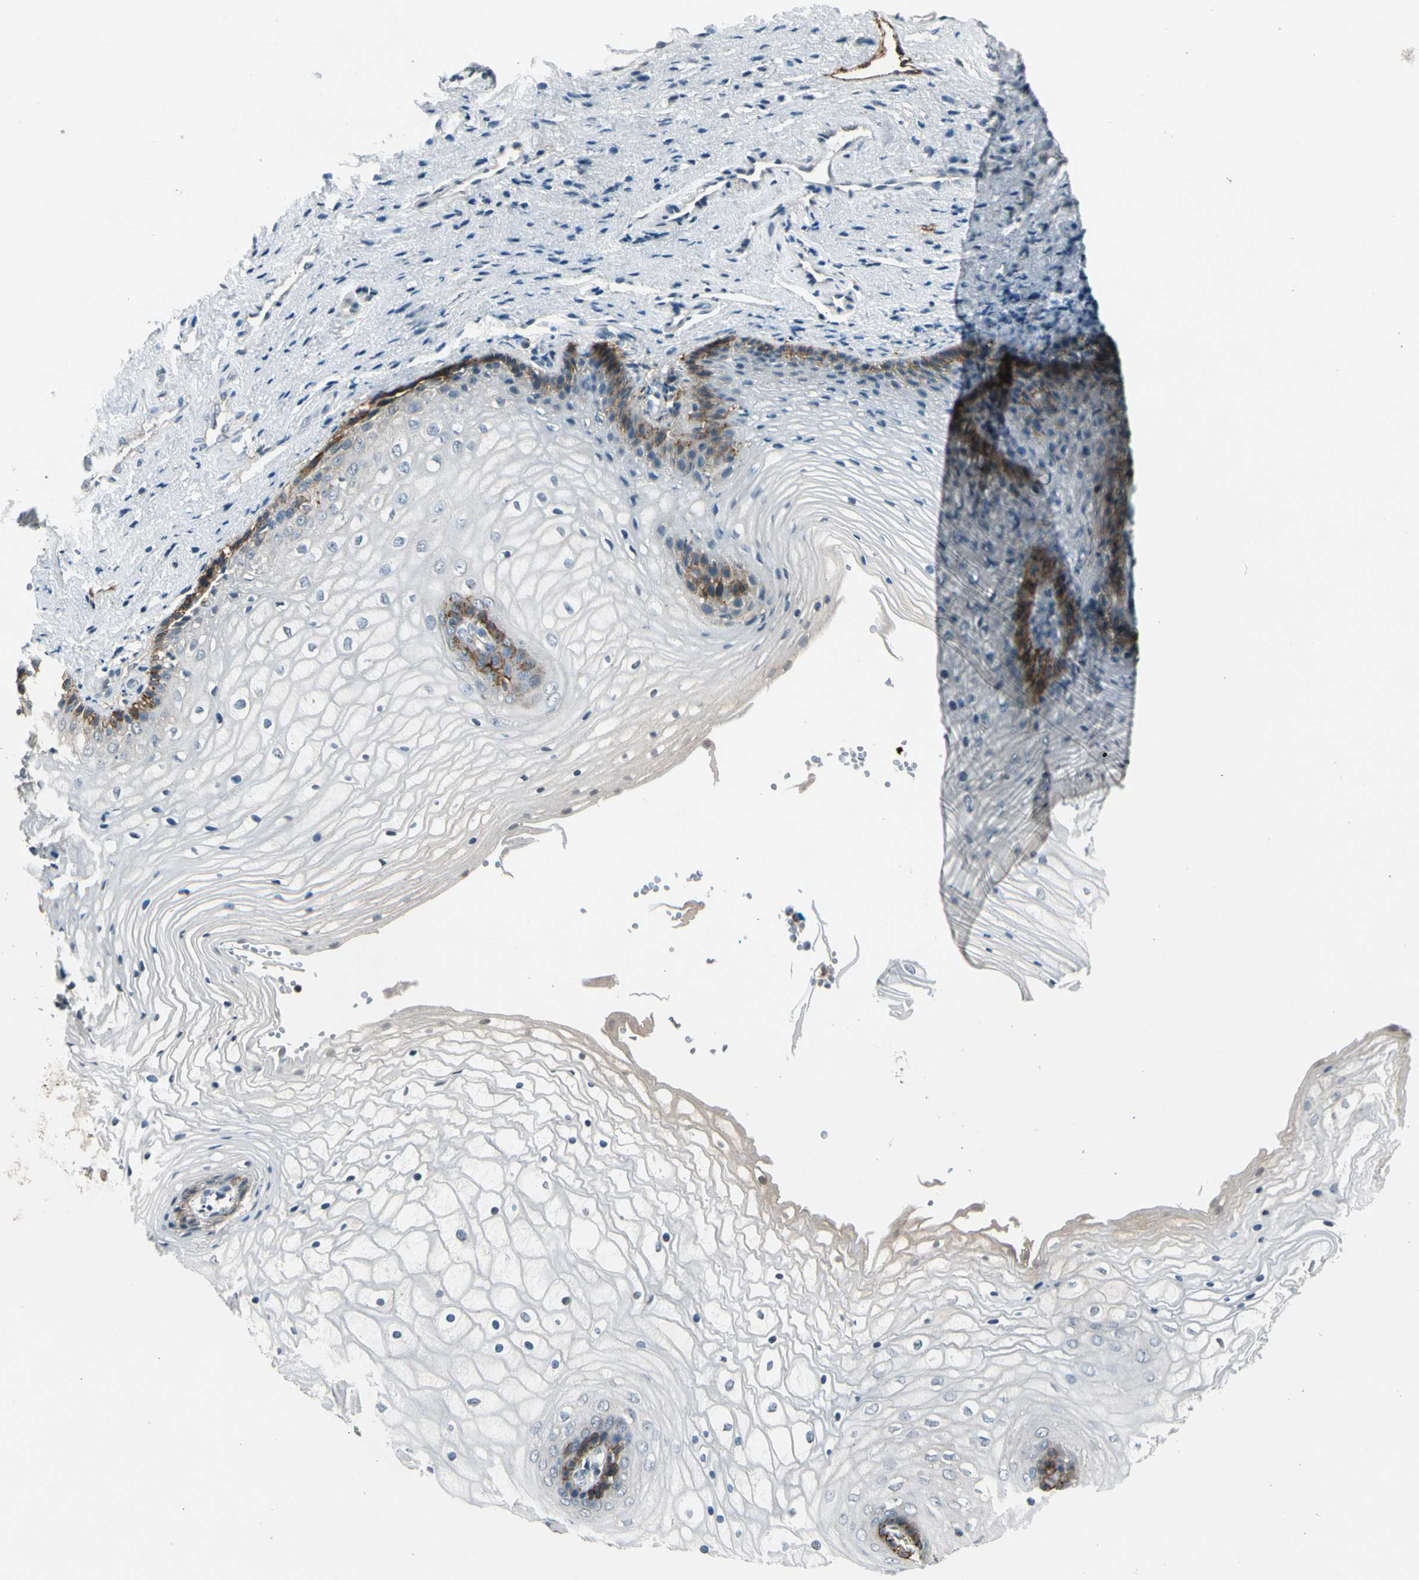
{"staining": {"intensity": "strong", "quantity": "<25%", "location": "cytoplasmic/membranous"}, "tissue": "vagina", "cell_type": "Squamous epithelial cells", "image_type": "normal", "snomed": [{"axis": "morphology", "description": "Normal tissue, NOS"}, {"axis": "topography", "description": "Vagina"}], "caption": "IHC micrograph of normal vagina: vagina stained using IHC shows medium levels of strong protein expression localized specifically in the cytoplasmic/membranous of squamous epithelial cells, appearing as a cytoplasmic/membranous brown color.", "gene": "PDPN", "patient": {"sex": "female", "age": 34}}